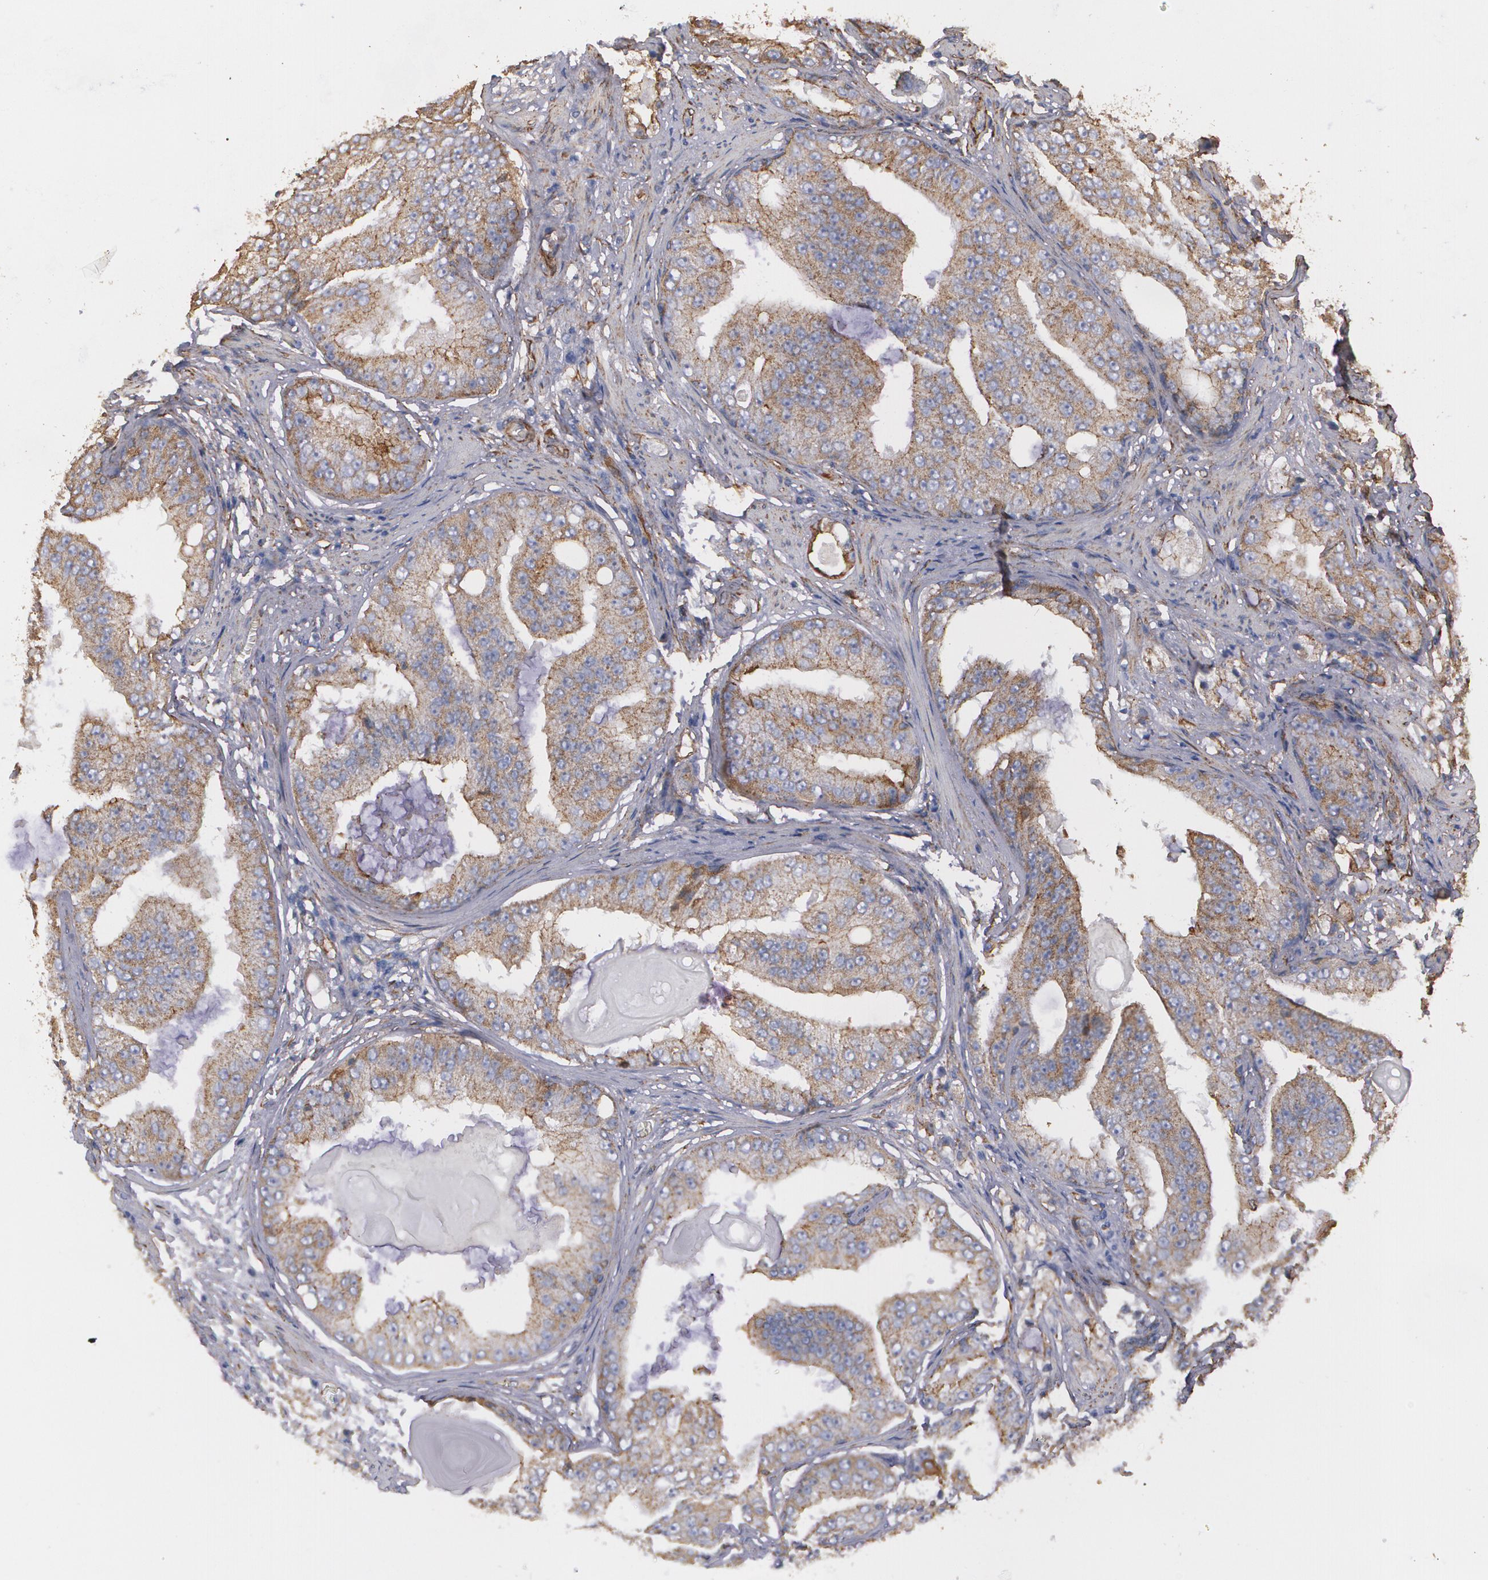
{"staining": {"intensity": "moderate", "quantity": ">75%", "location": "cytoplasmic/membranous"}, "tissue": "prostate cancer", "cell_type": "Tumor cells", "image_type": "cancer", "snomed": [{"axis": "morphology", "description": "Adenocarcinoma, High grade"}, {"axis": "topography", "description": "Prostate"}], "caption": "High-grade adenocarcinoma (prostate) stained with a brown dye reveals moderate cytoplasmic/membranous positive staining in approximately >75% of tumor cells.", "gene": "TJP1", "patient": {"sex": "male", "age": 68}}